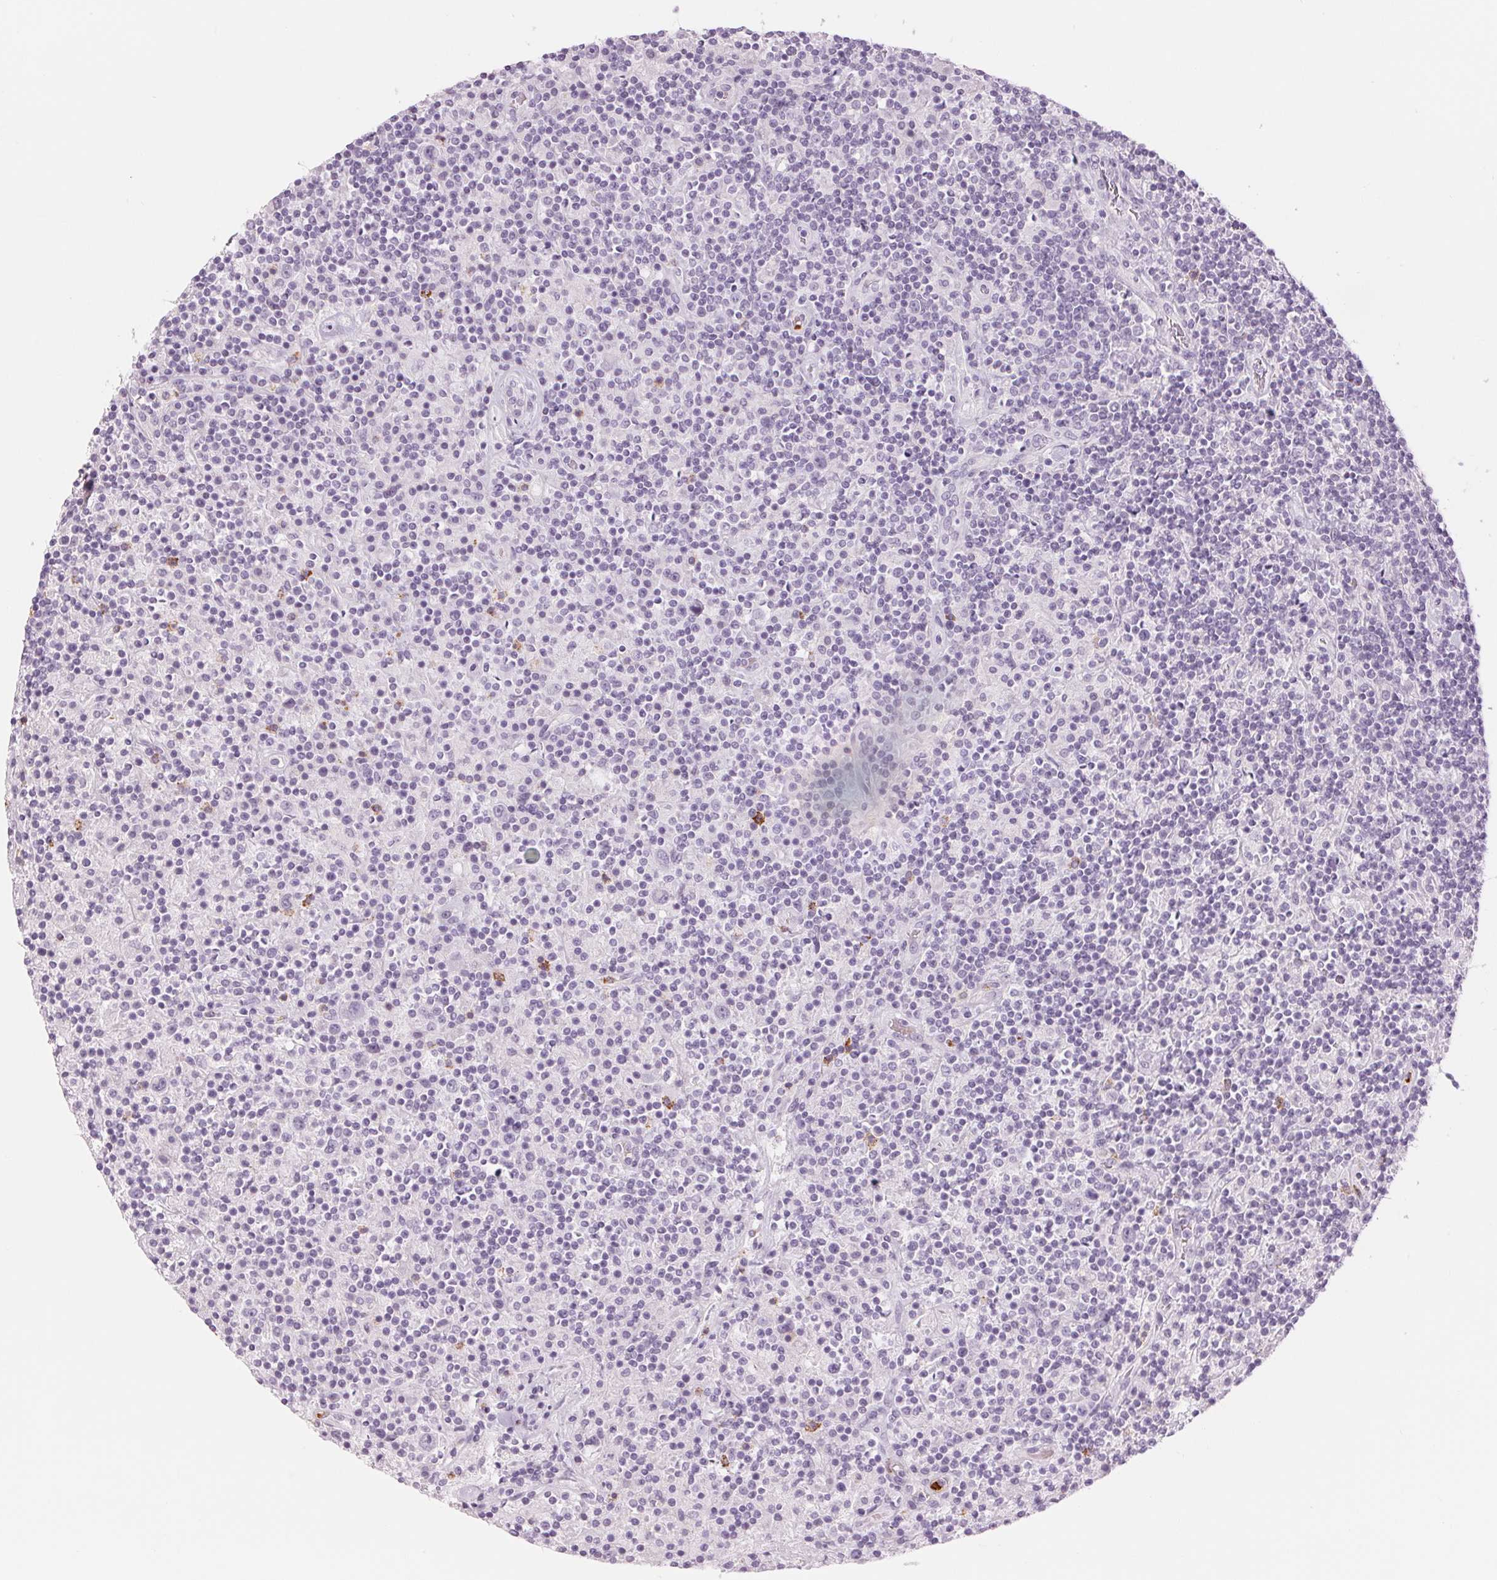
{"staining": {"intensity": "negative", "quantity": "none", "location": "none"}, "tissue": "lymphoma", "cell_type": "Tumor cells", "image_type": "cancer", "snomed": [{"axis": "morphology", "description": "Hodgkin's disease, NOS"}, {"axis": "topography", "description": "Lymph node"}], "caption": "This is an immunohistochemistry (IHC) image of Hodgkin's disease. There is no expression in tumor cells.", "gene": "KLK7", "patient": {"sex": "male", "age": 70}}